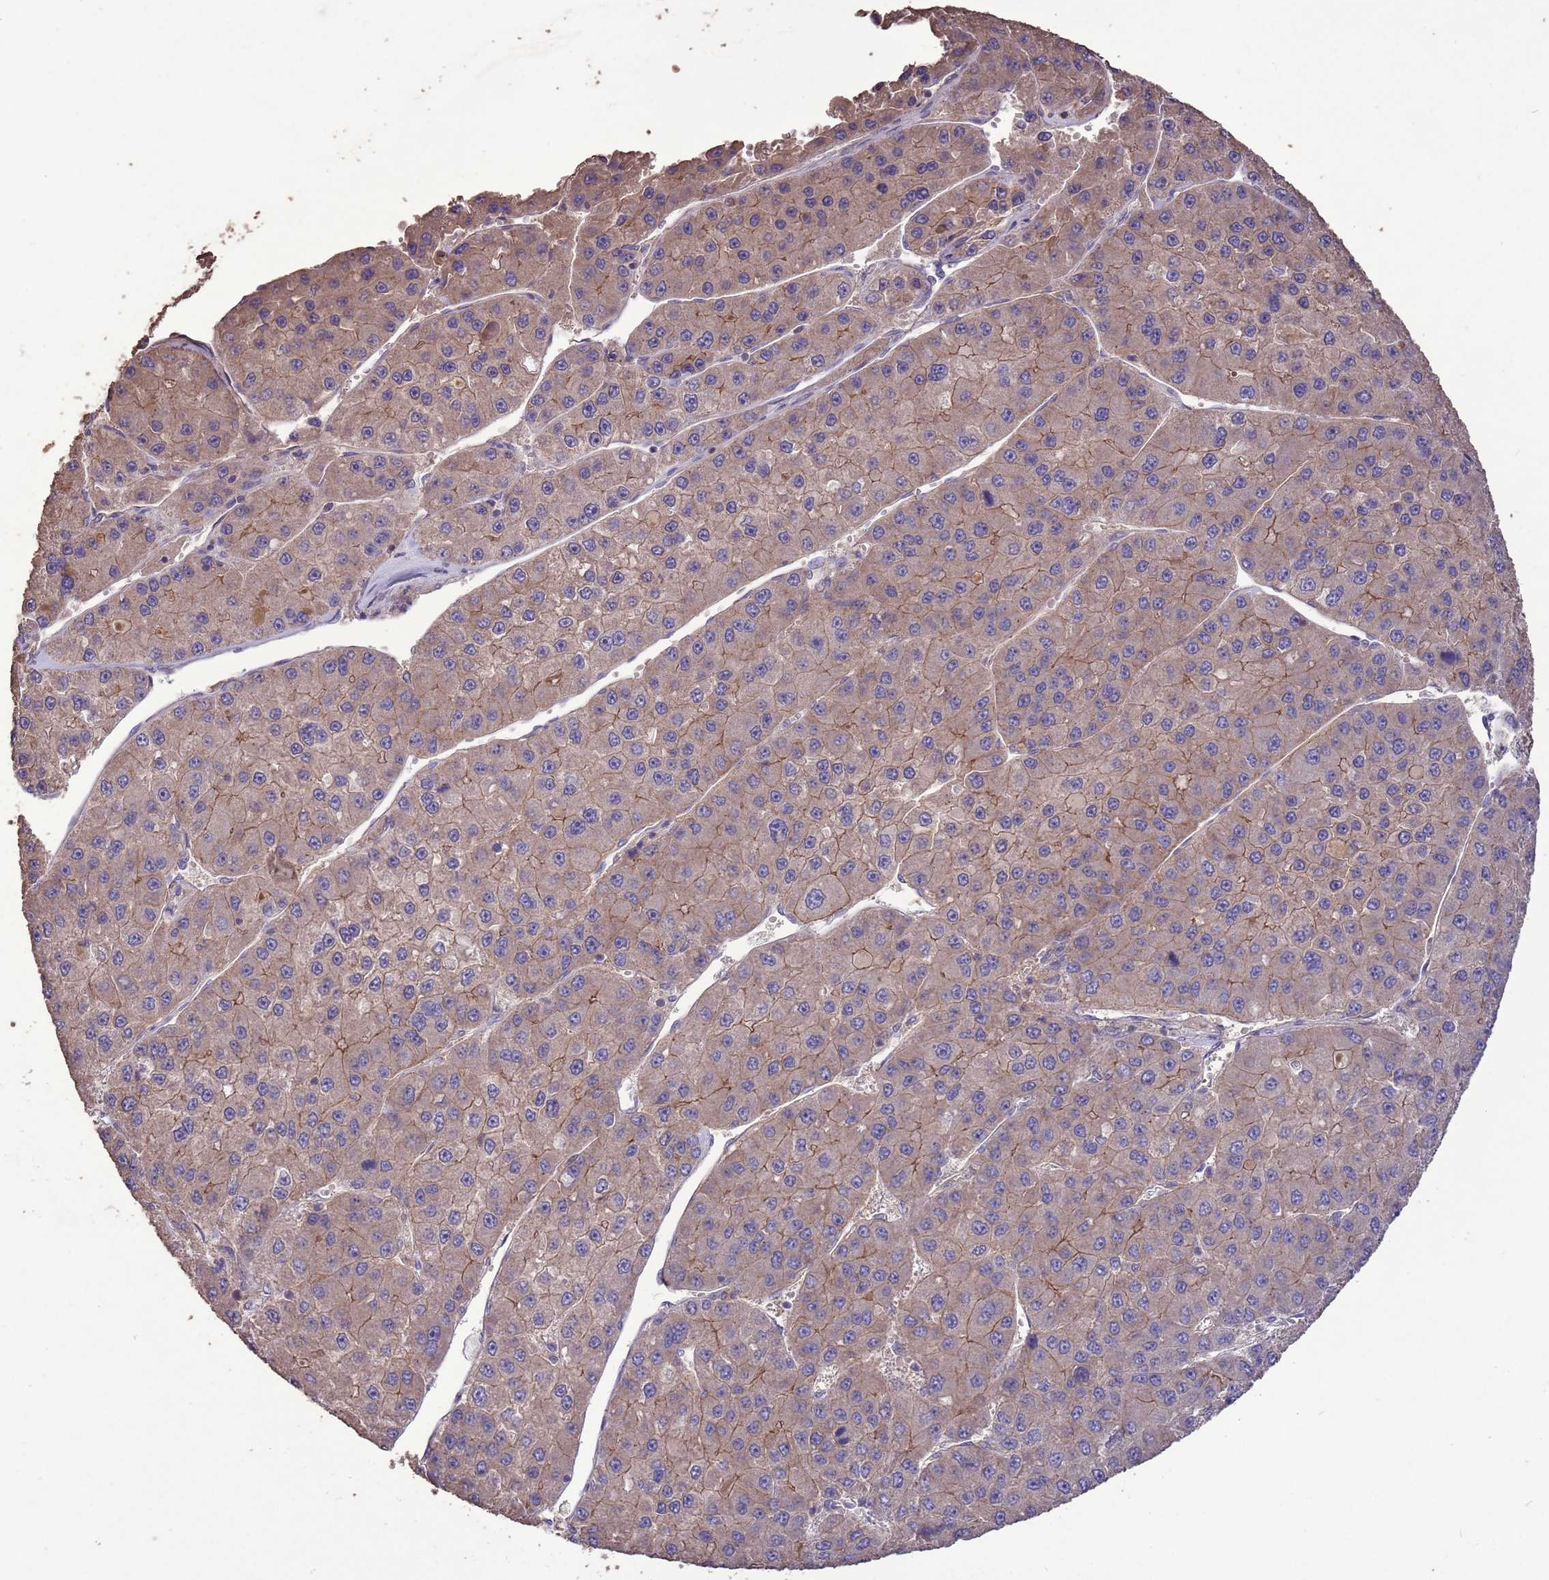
{"staining": {"intensity": "moderate", "quantity": "25%-75%", "location": "cytoplasmic/membranous"}, "tissue": "liver cancer", "cell_type": "Tumor cells", "image_type": "cancer", "snomed": [{"axis": "morphology", "description": "Carcinoma, Hepatocellular, NOS"}, {"axis": "topography", "description": "Liver"}], "caption": "Liver cancer (hepatocellular carcinoma) stained with immunohistochemistry demonstrates moderate cytoplasmic/membranous positivity in about 25%-75% of tumor cells.", "gene": "SLC9B2", "patient": {"sex": "female", "age": 73}}